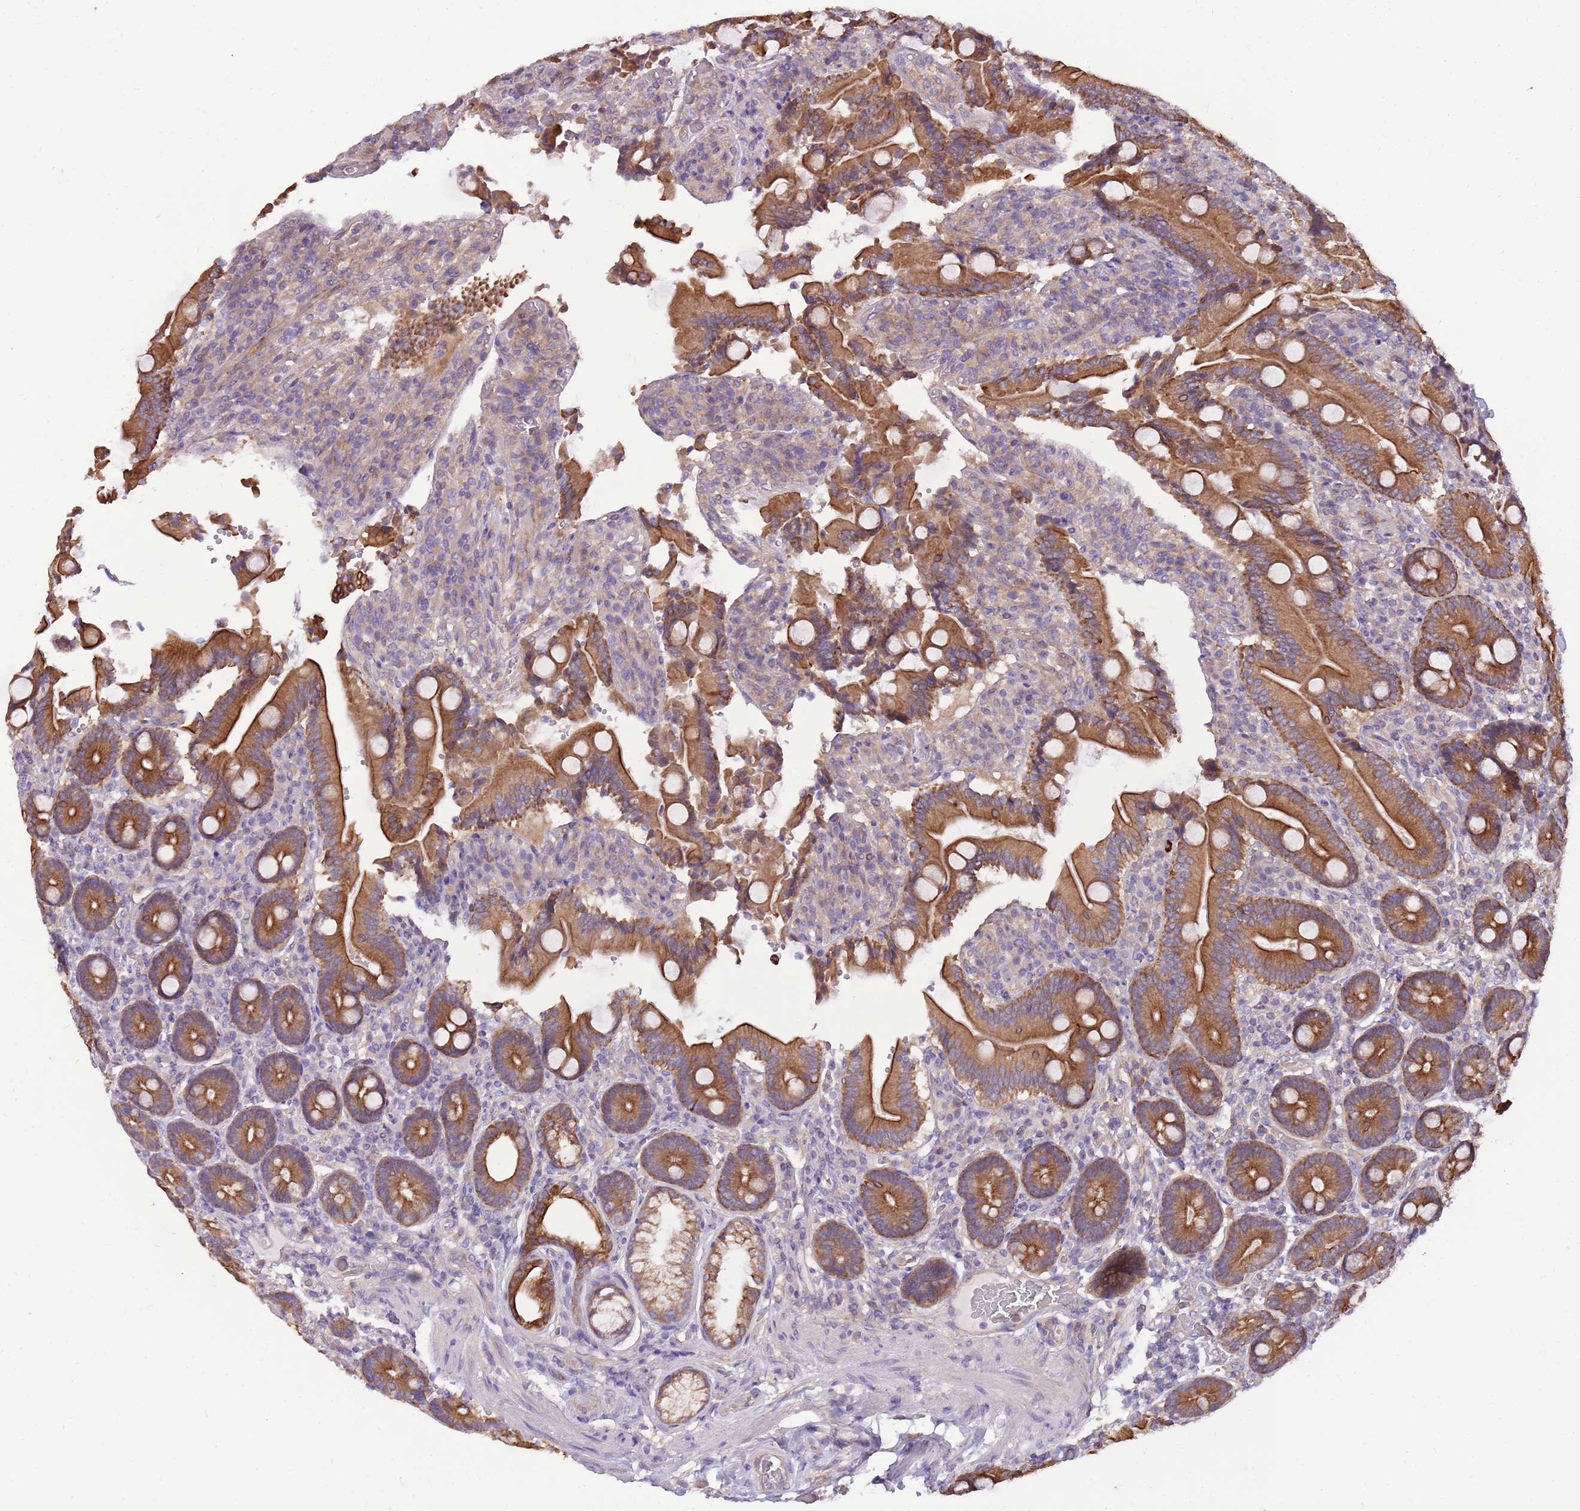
{"staining": {"intensity": "strong", "quantity": ">75%", "location": "cytoplasmic/membranous"}, "tissue": "duodenum", "cell_type": "Glandular cells", "image_type": "normal", "snomed": [{"axis": "morphology", "description": "Normal tissue, NOS"}, {"axis": "topography", "description": "Duodenum"}], "caption": "A high amount of strong cytoplasmic/membranous positivity is identified in approximately >75% of glandular cells in unremarkable duodenum. (Stains: DAB (3,3'-diaminobenzidine) in brown, nuclei in blue, Microscopy: brightfield microscopy at high magnification).", "gene": "WASHC4", "patient": {"sex": "female", "age": 62}}